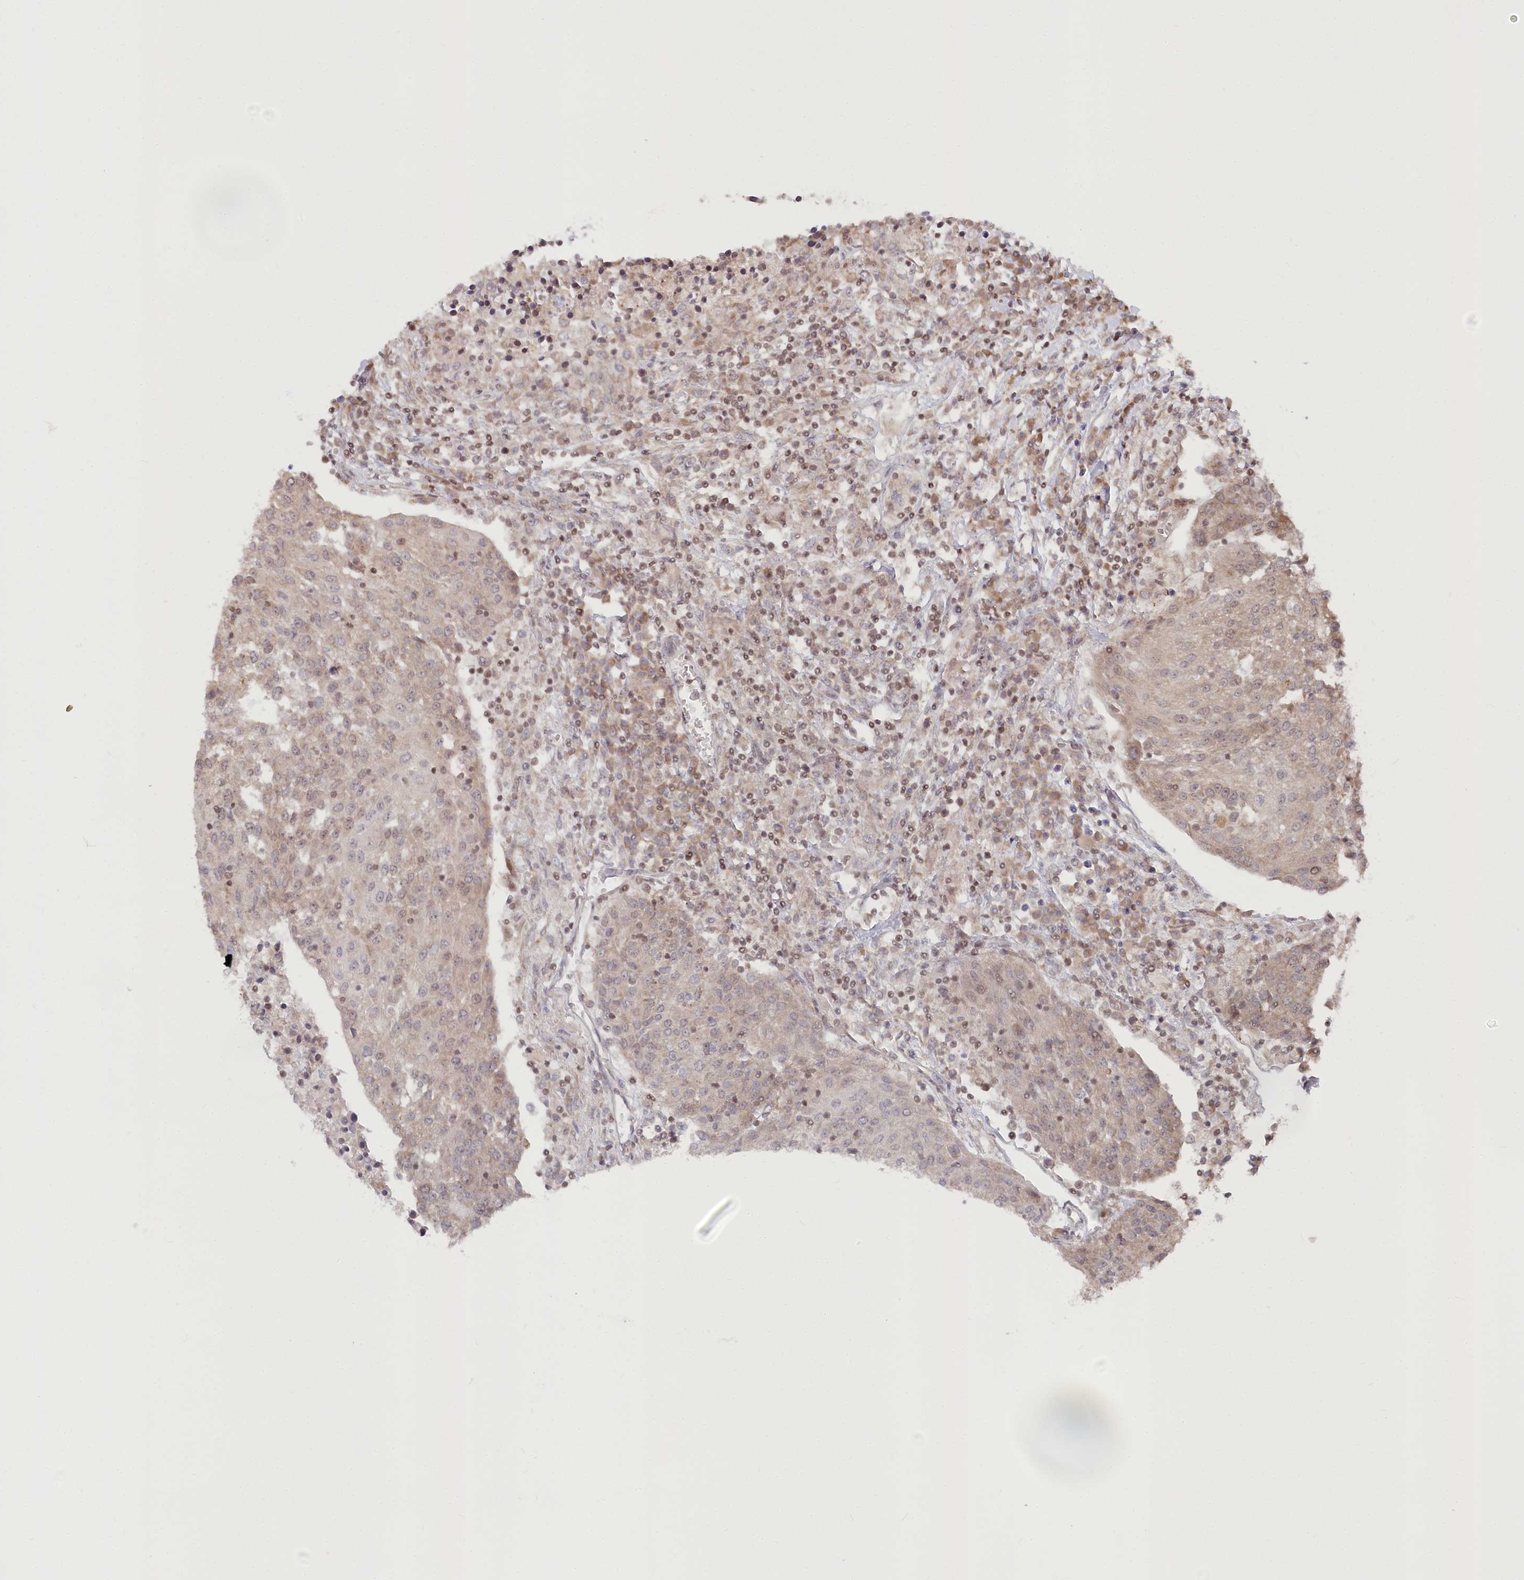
{"staining": {"intensity": "weak", "quantity": "<25%", "location": "cytoplasmic/membranous,nuclear"}, "tissue": "urothelial cancer", "cell_type": "Tumor cells", "image_type": "cancer", "snomed": [{"axis": "morphology", "description": "Urothelial carcinoma, High grade"}, {"axis": "topography", "description": "Urinary bladder"}], "caption": "This is an immunohistochemistry photomicrograph of human urothelial cancer. There is no staining in tumor cells.", "gene": "CGGBP1", "patient": {"sex": "female", "age": 85}}